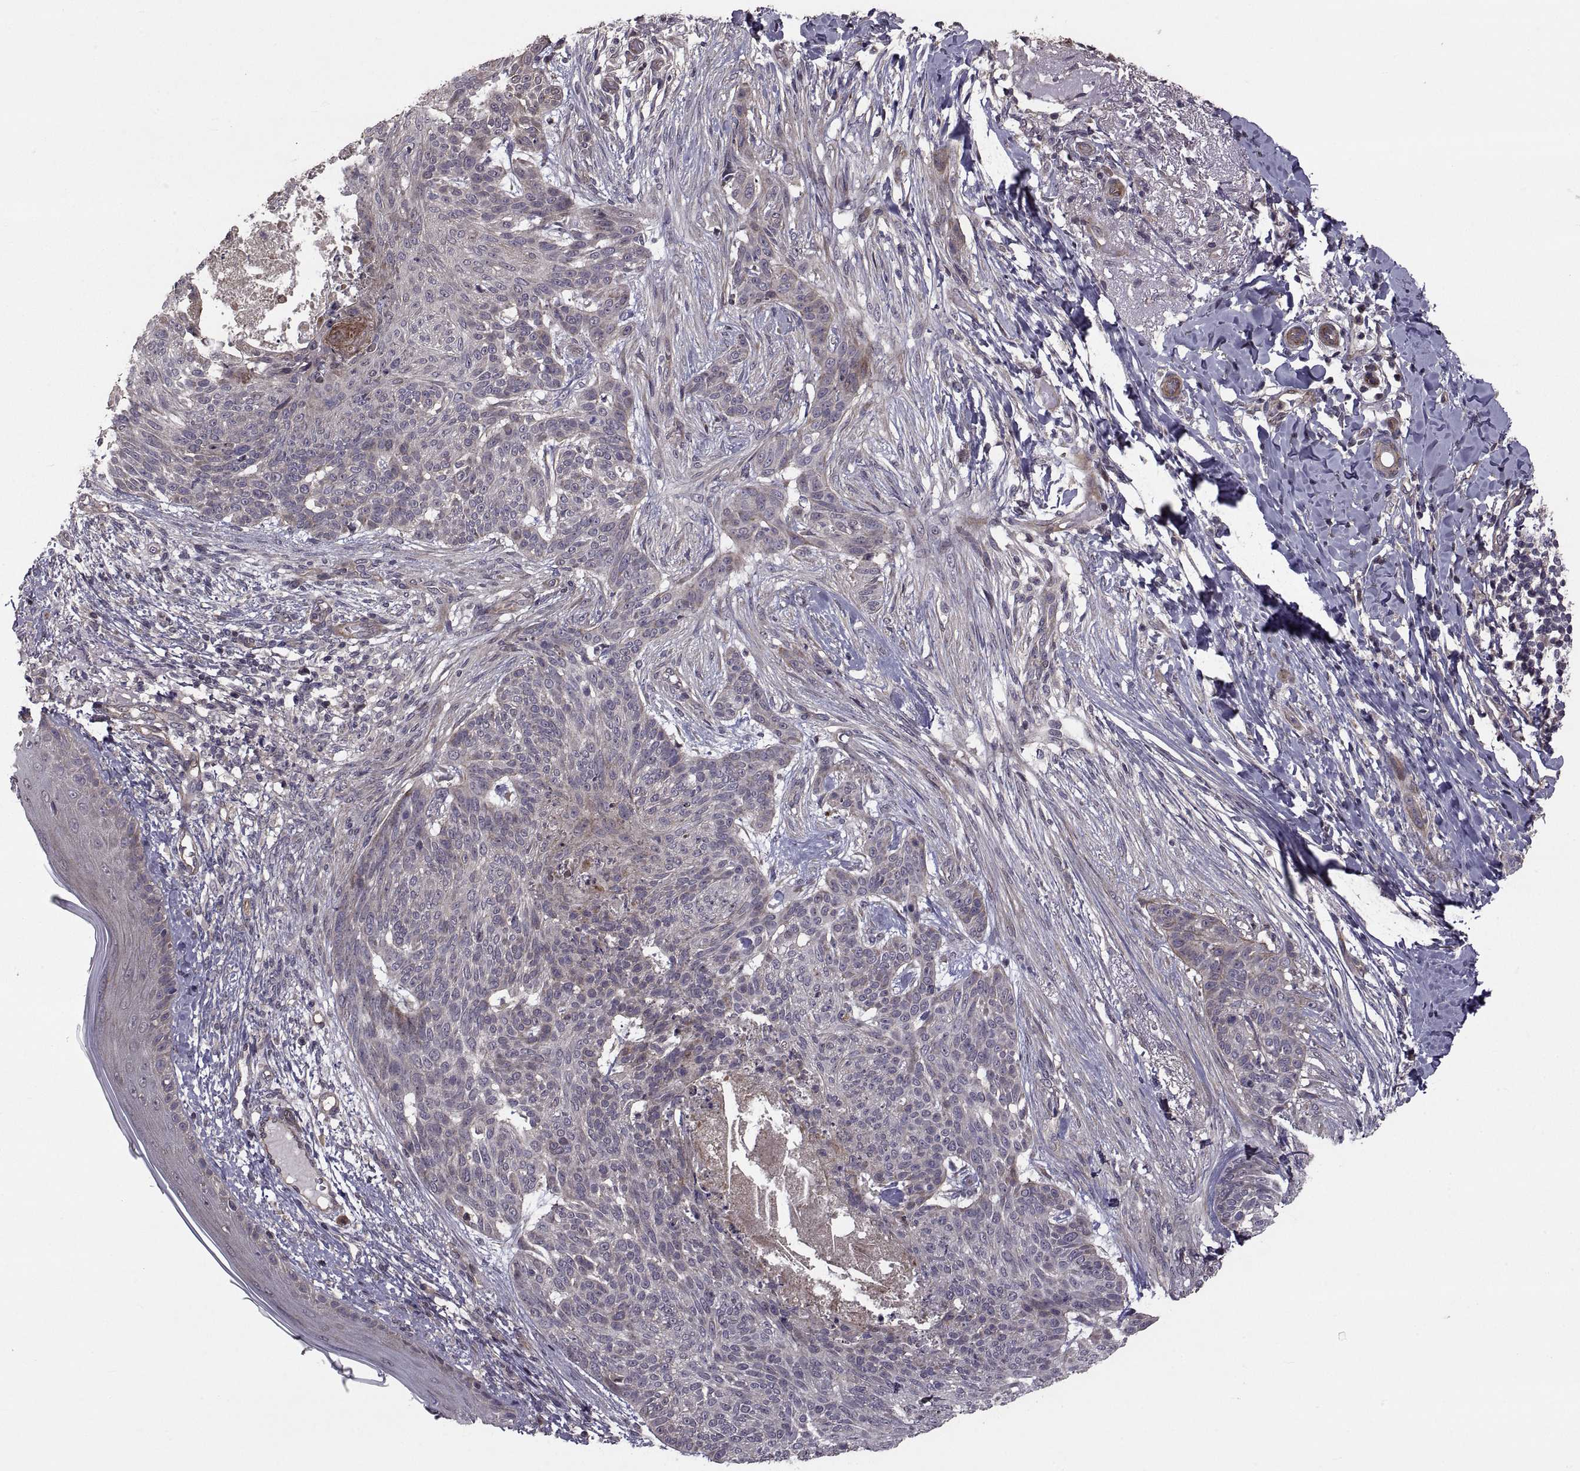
{"staining": {"intensity": "weak", "quantity": "<25%", "location": "cytoplasmic/membranous"}, "tissue": "skin cancer", "cell_type": "Tumor cells", "image_type": "cancer", "snomed": [{"axis": "morphology", "description": "Normal tissue, NOS"}, {"axis": "morphology", "description": "Basal cell carcinoma"}, {"axis": "topography", "description": "Skin"}], "caption": "High power microscopy photomicrograph of an immunohistochemistry micrograph of skin cancer, revealing no significant positivity in tumor cells.", "gene": "PMM2", "patient": {"sex": "male", "age": 84}}